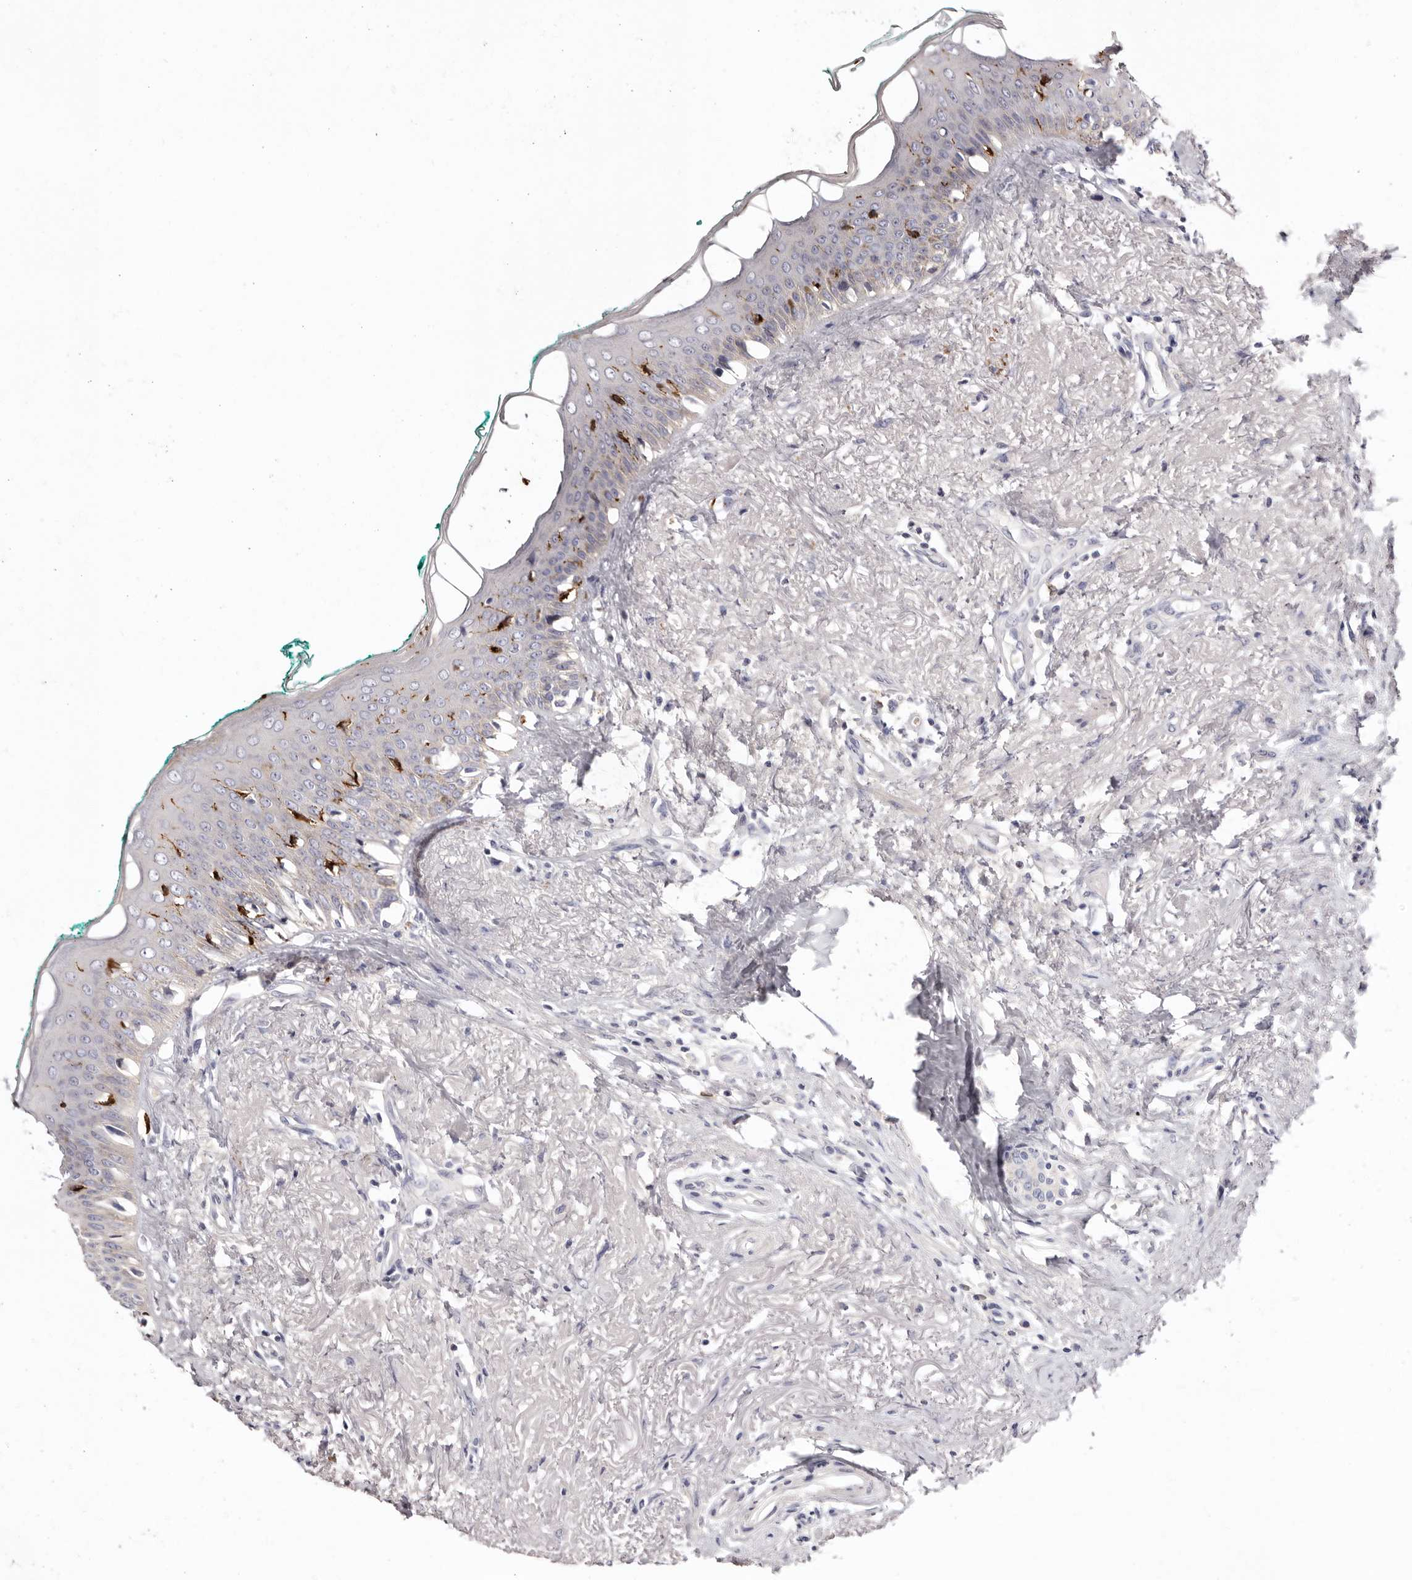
{"staining": {"intensity": "moderate", "quantity": "<25%", "location": "cytoplasmic/membranous"}, "tissue": "oral mucosa", "cell_type": "Squamous epithelial cells", "image_type": "normal", "snomed": [{"axis": "morphology", "description": "Normal tissue, NOS"}, {"axis": "topography", "description": "Oral tissue"}], "caption": "Approximately <25% of squamous epithelial cells in normal human oral mucosa show moderate cytoplasmic/membranous protein positivity as visualized by brown immunohistochemical staining.", "gene": "S1PR5", "patient": {"sex": "female", "age": 70}}